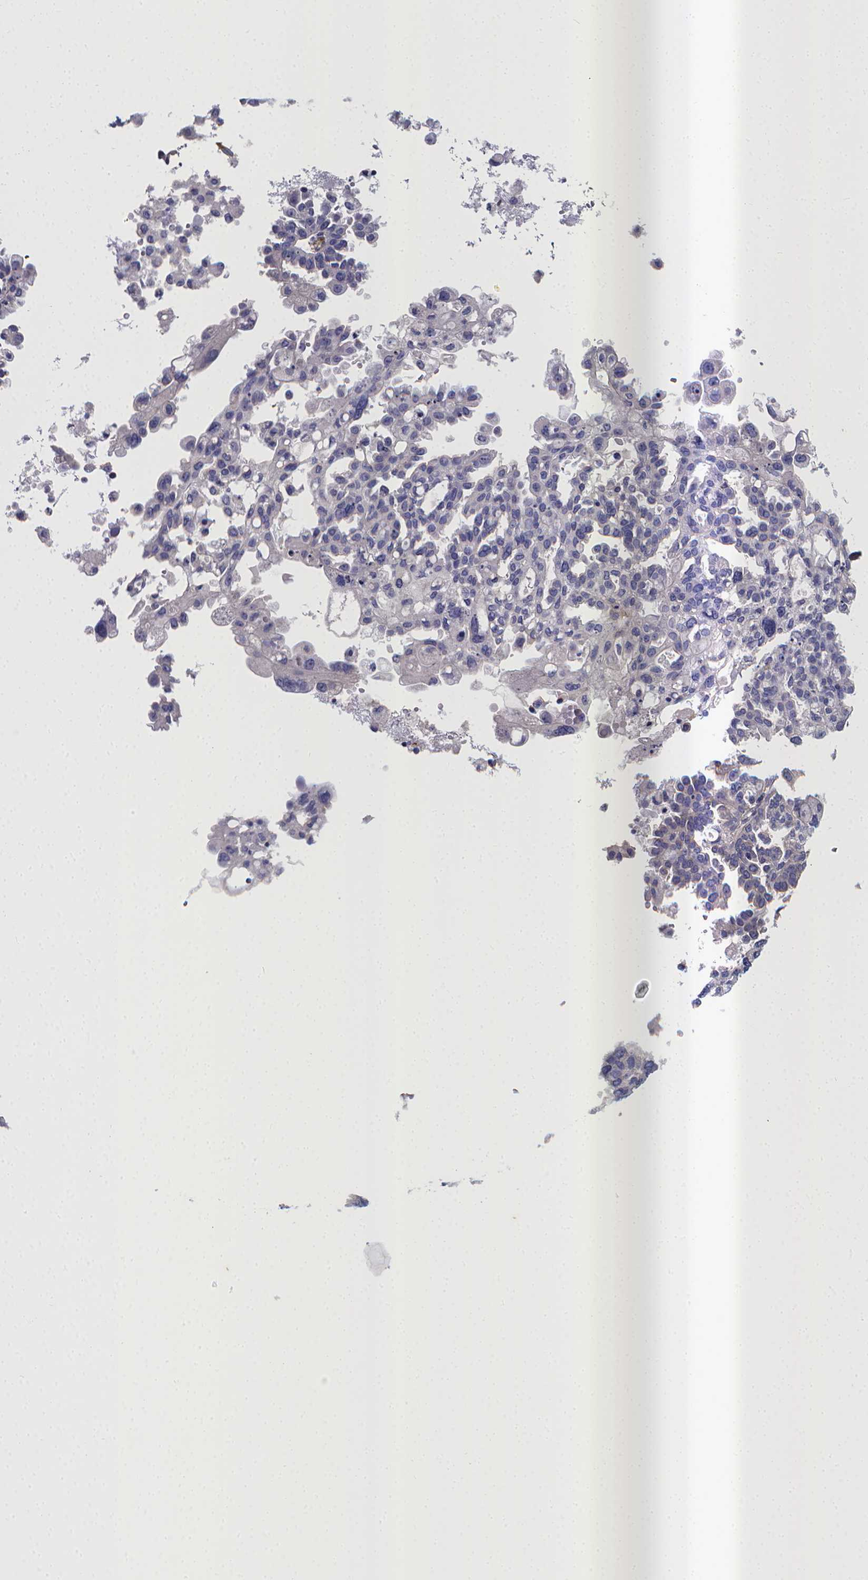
{"staining": {"intensity": "negative", "quantity": "none", "location": "none"}, "tissue": "ovarian cancer", "cell_type": "Tumor cells", "image_type": "cancer", "snomed": [{"axis": "morphology", "description": "Cystadenocarcinoma, serous, NOS"}, {"axis": "topography", "description": "Ovary"}], "caption": "This photomicrograph is of ovarian cancer stained with immunohistochemistry to label a protein in brown with the nuclei are counter-stained blue. There is no staining in tumor cells.", "gene": "RERG", "patient": {"sex": "female", "age": 53}}